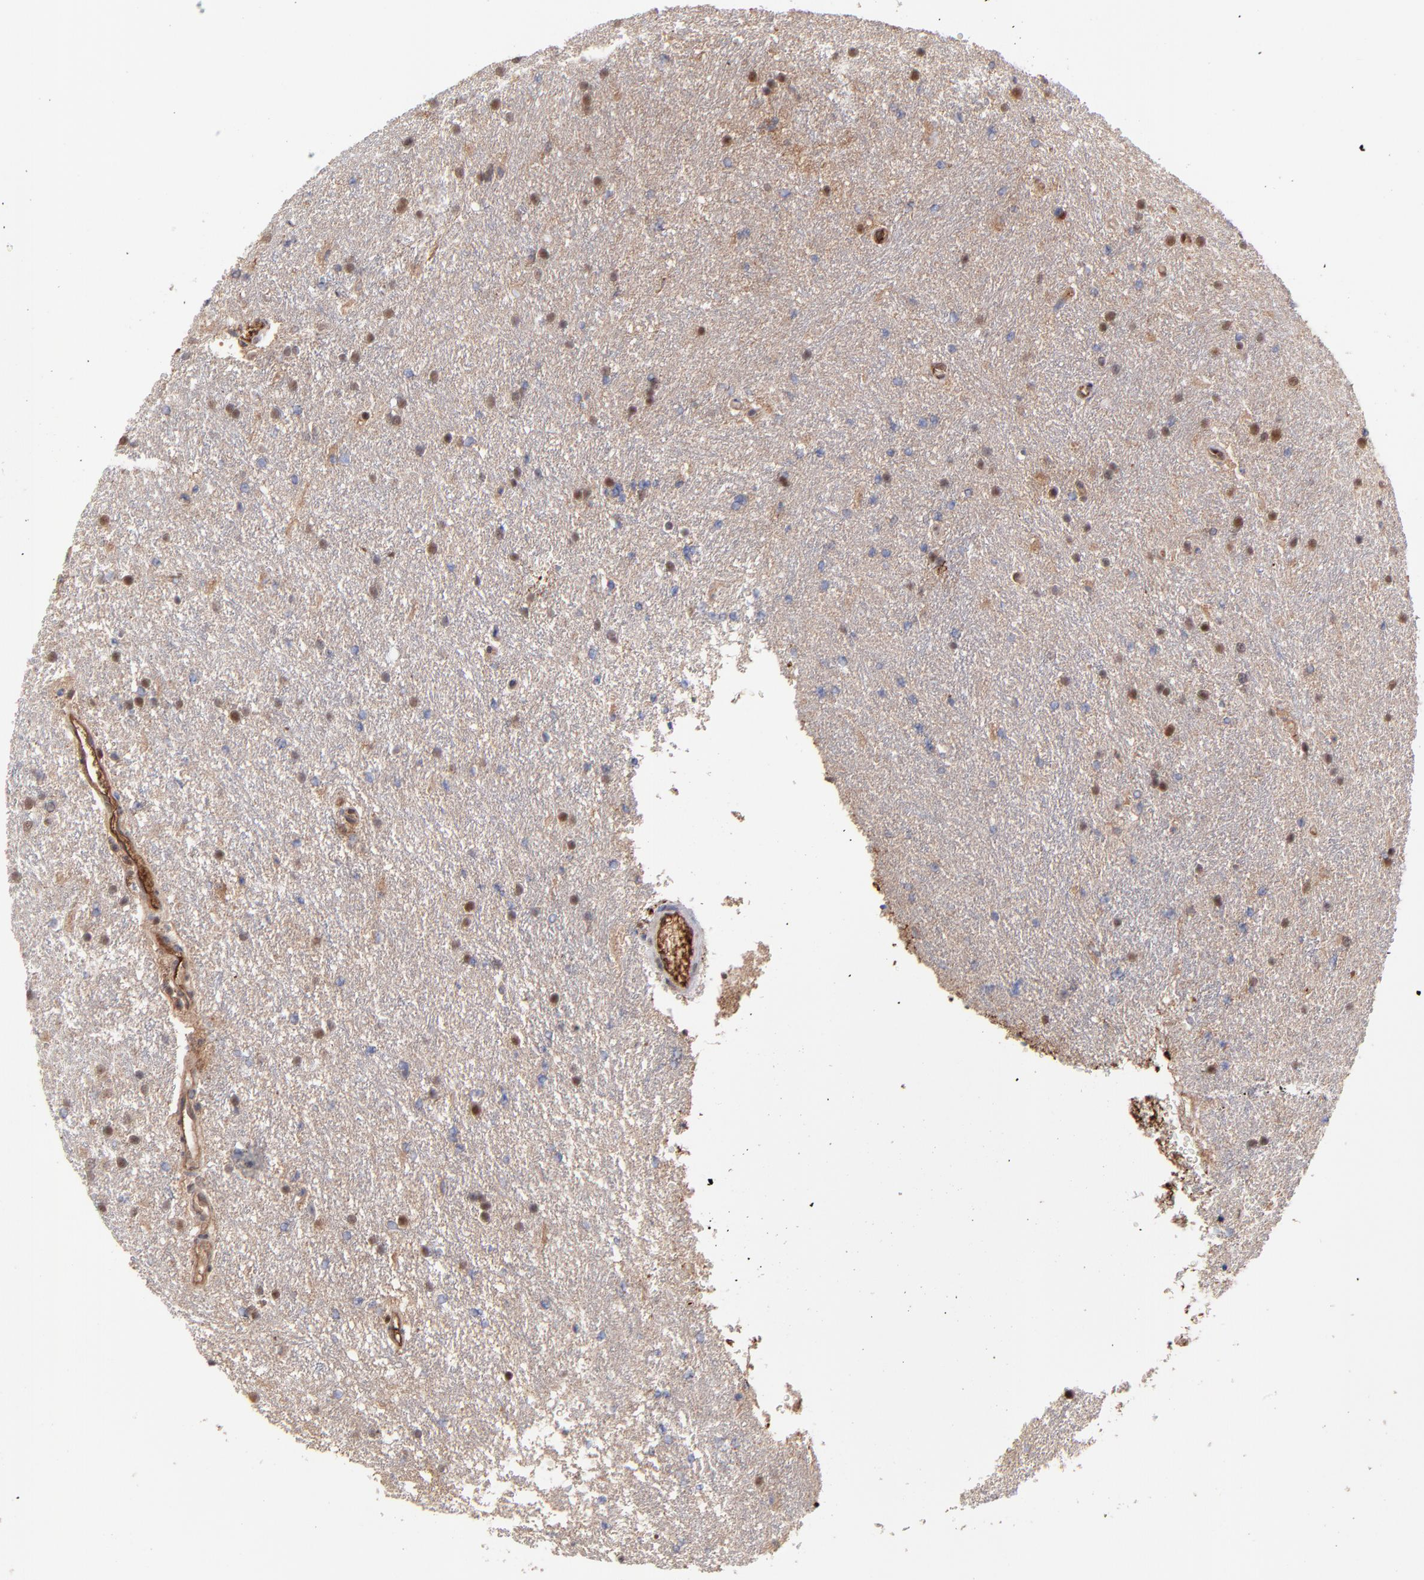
{"staining": {"intensity": "moderate", "quantity": "25%-75%", "location": "nuclear"}, "tissue": "glioma", "cell_type": "Tumor cells", "image_type": "cancer", "snomed": [{"axis": "morphology", "description": "Glioma, malignant, High grade"}, {"axis": "topography", "description": "Brain"}], "caption": "Immunohistochemical staining of glioma reveals medium levels of moderate nuclear protein staining in approximately 25%-75% of tumor cells.", "gene": "PSMD14", "patient": {"sex": "female", "age": 50}}